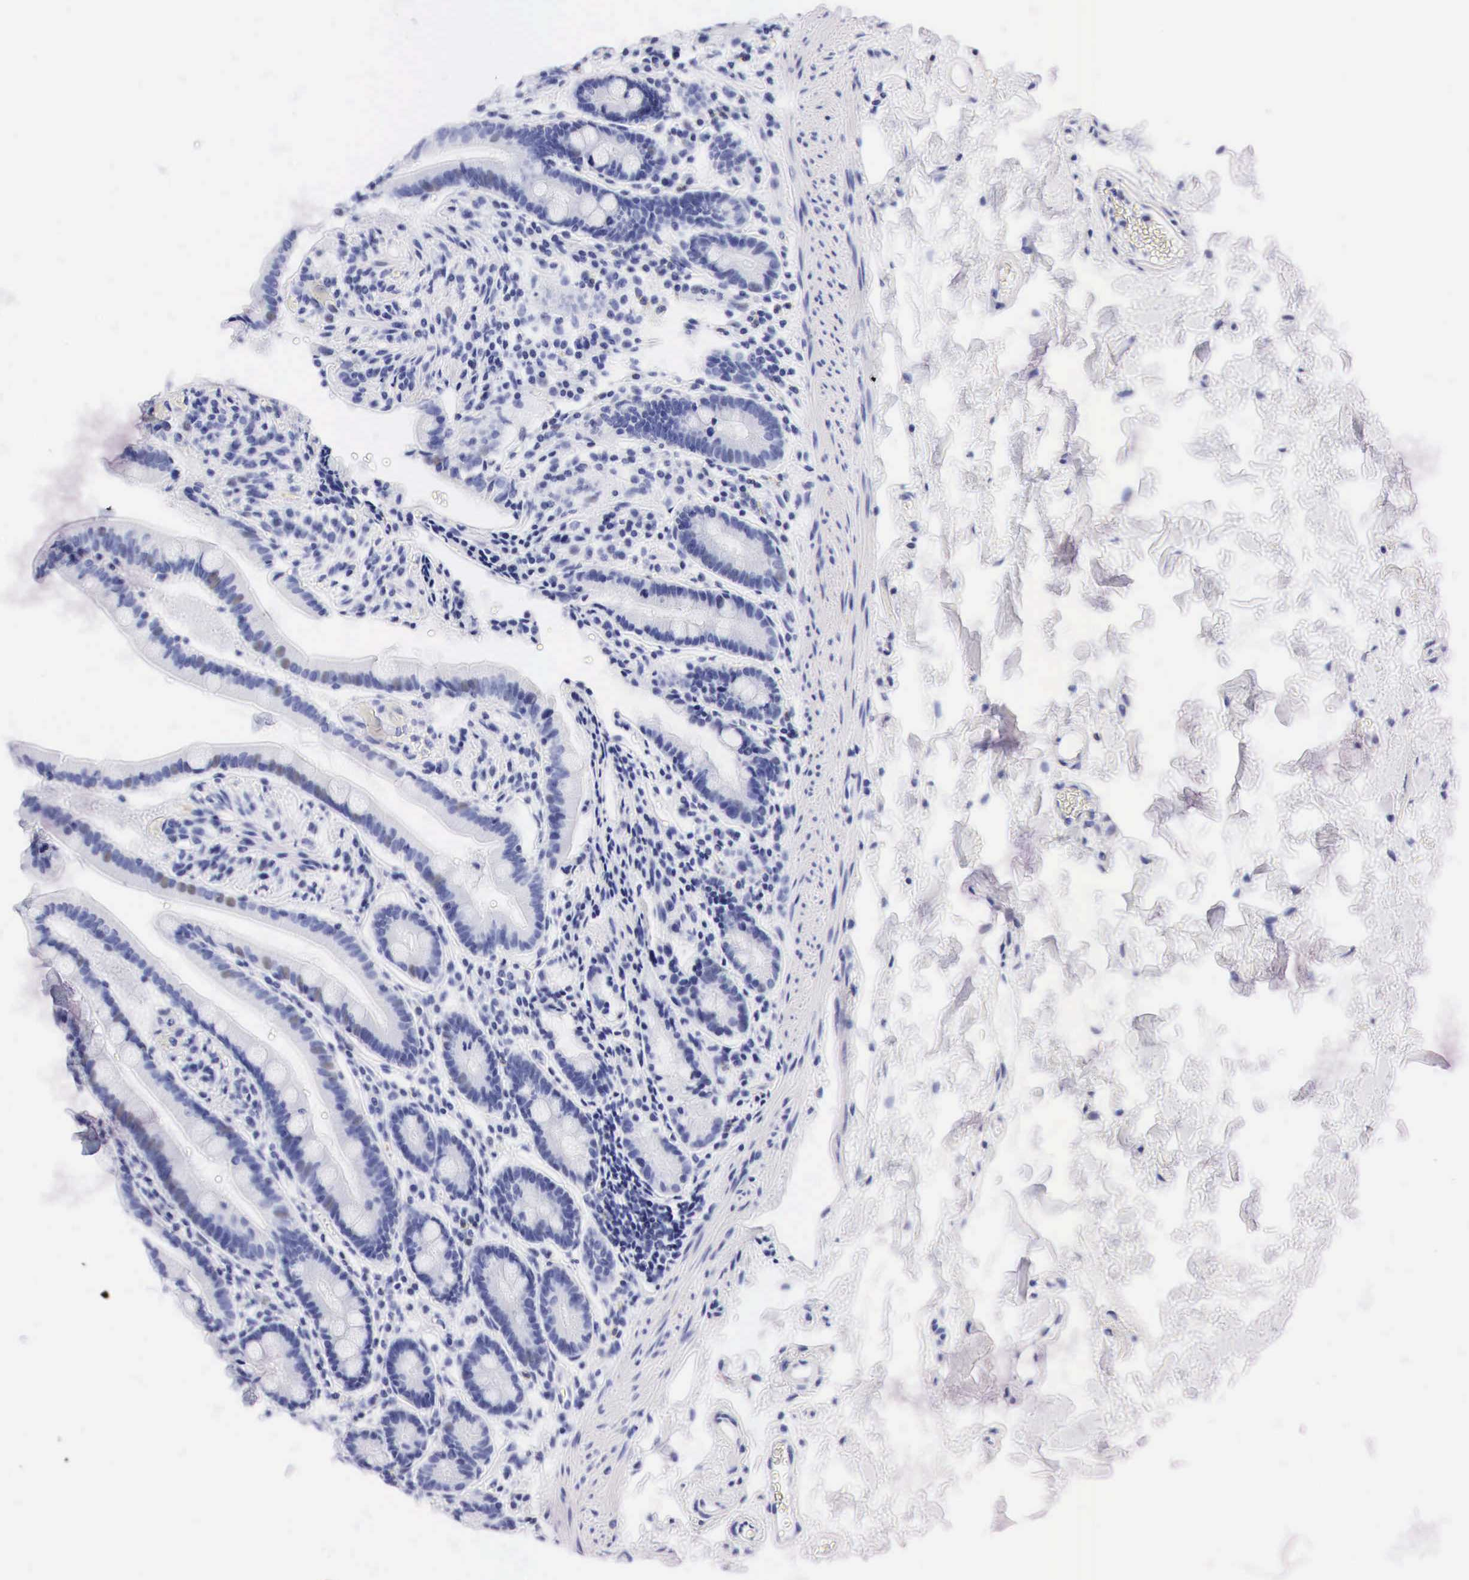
{"staining": {"intensity": "negative", "quantity": "none", "location": "none"}, "tissue": "duodenum", "cell_type": "Glandular cells", "image_type": "normal", "snomed": [{"axis": "morphology", "description": "Normal tissue, NOS"}, {"axis": "topography", "description": "Duodenum"}], "caption": "The image displays no staining of glandular cells in unremarkable duodenum. (Immunohistochemistry, brightfield microscopy, high magnification).", "gene": "PTH", "patient": {"sex": "female", "age": 77}}